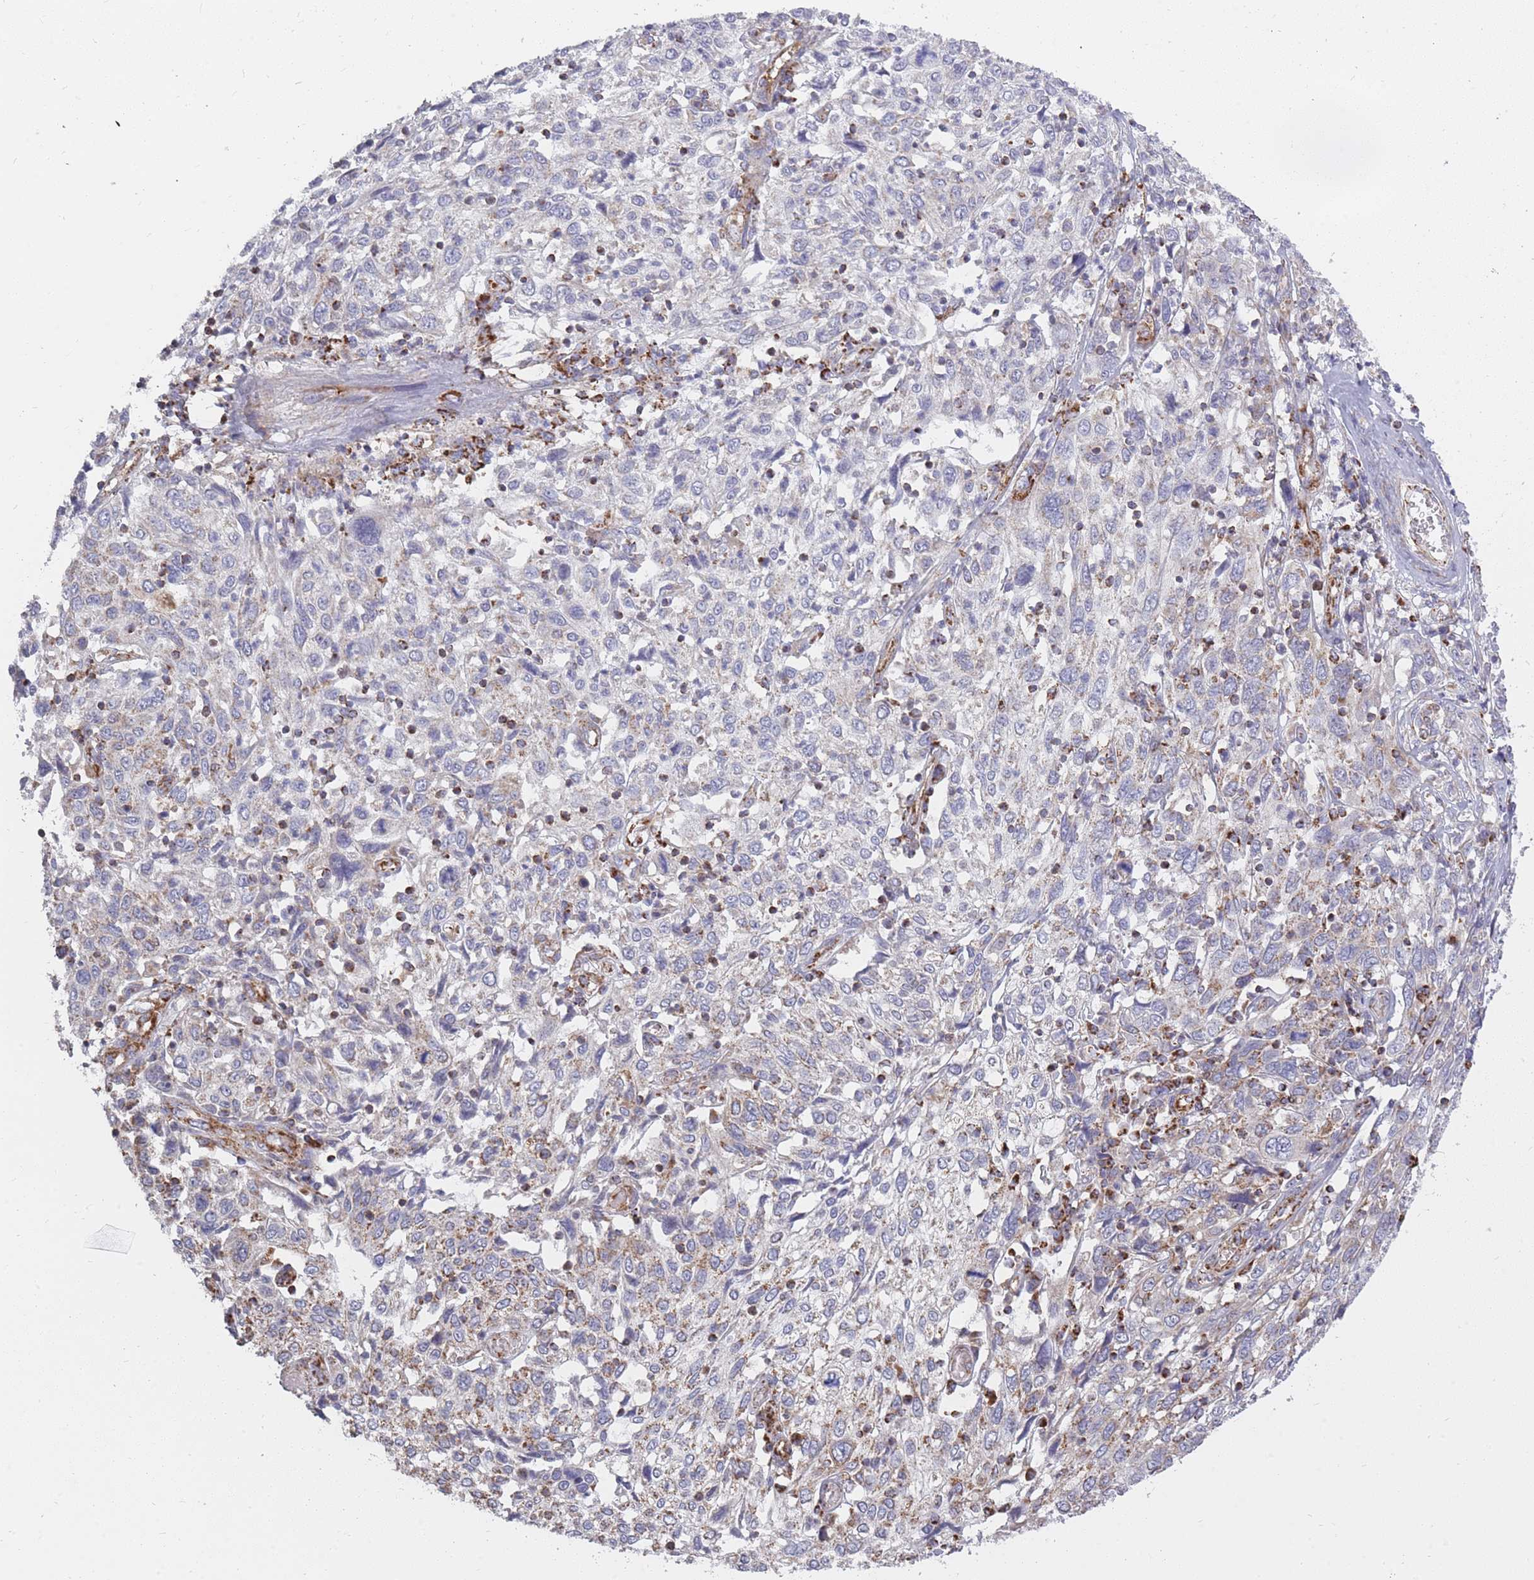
{"staining": {"intensity": "negative", "quantity": "none", "location": "none"}, "tissue": "cervical cancer", "cell_type": "Tumor cells", "image_type": "cancer", "snomed": [{"axis": "morphology", "description": "Squamous cell carcinoma, NOS"}, {"axis": "topography", "description": "Cervix"}], "caption": "Tumor cells are negative for brown protein staining in squamous cell carcinoma (cervical).", "gene": "ALKBH4", "patient": {"sex": "female", "age": 46}}